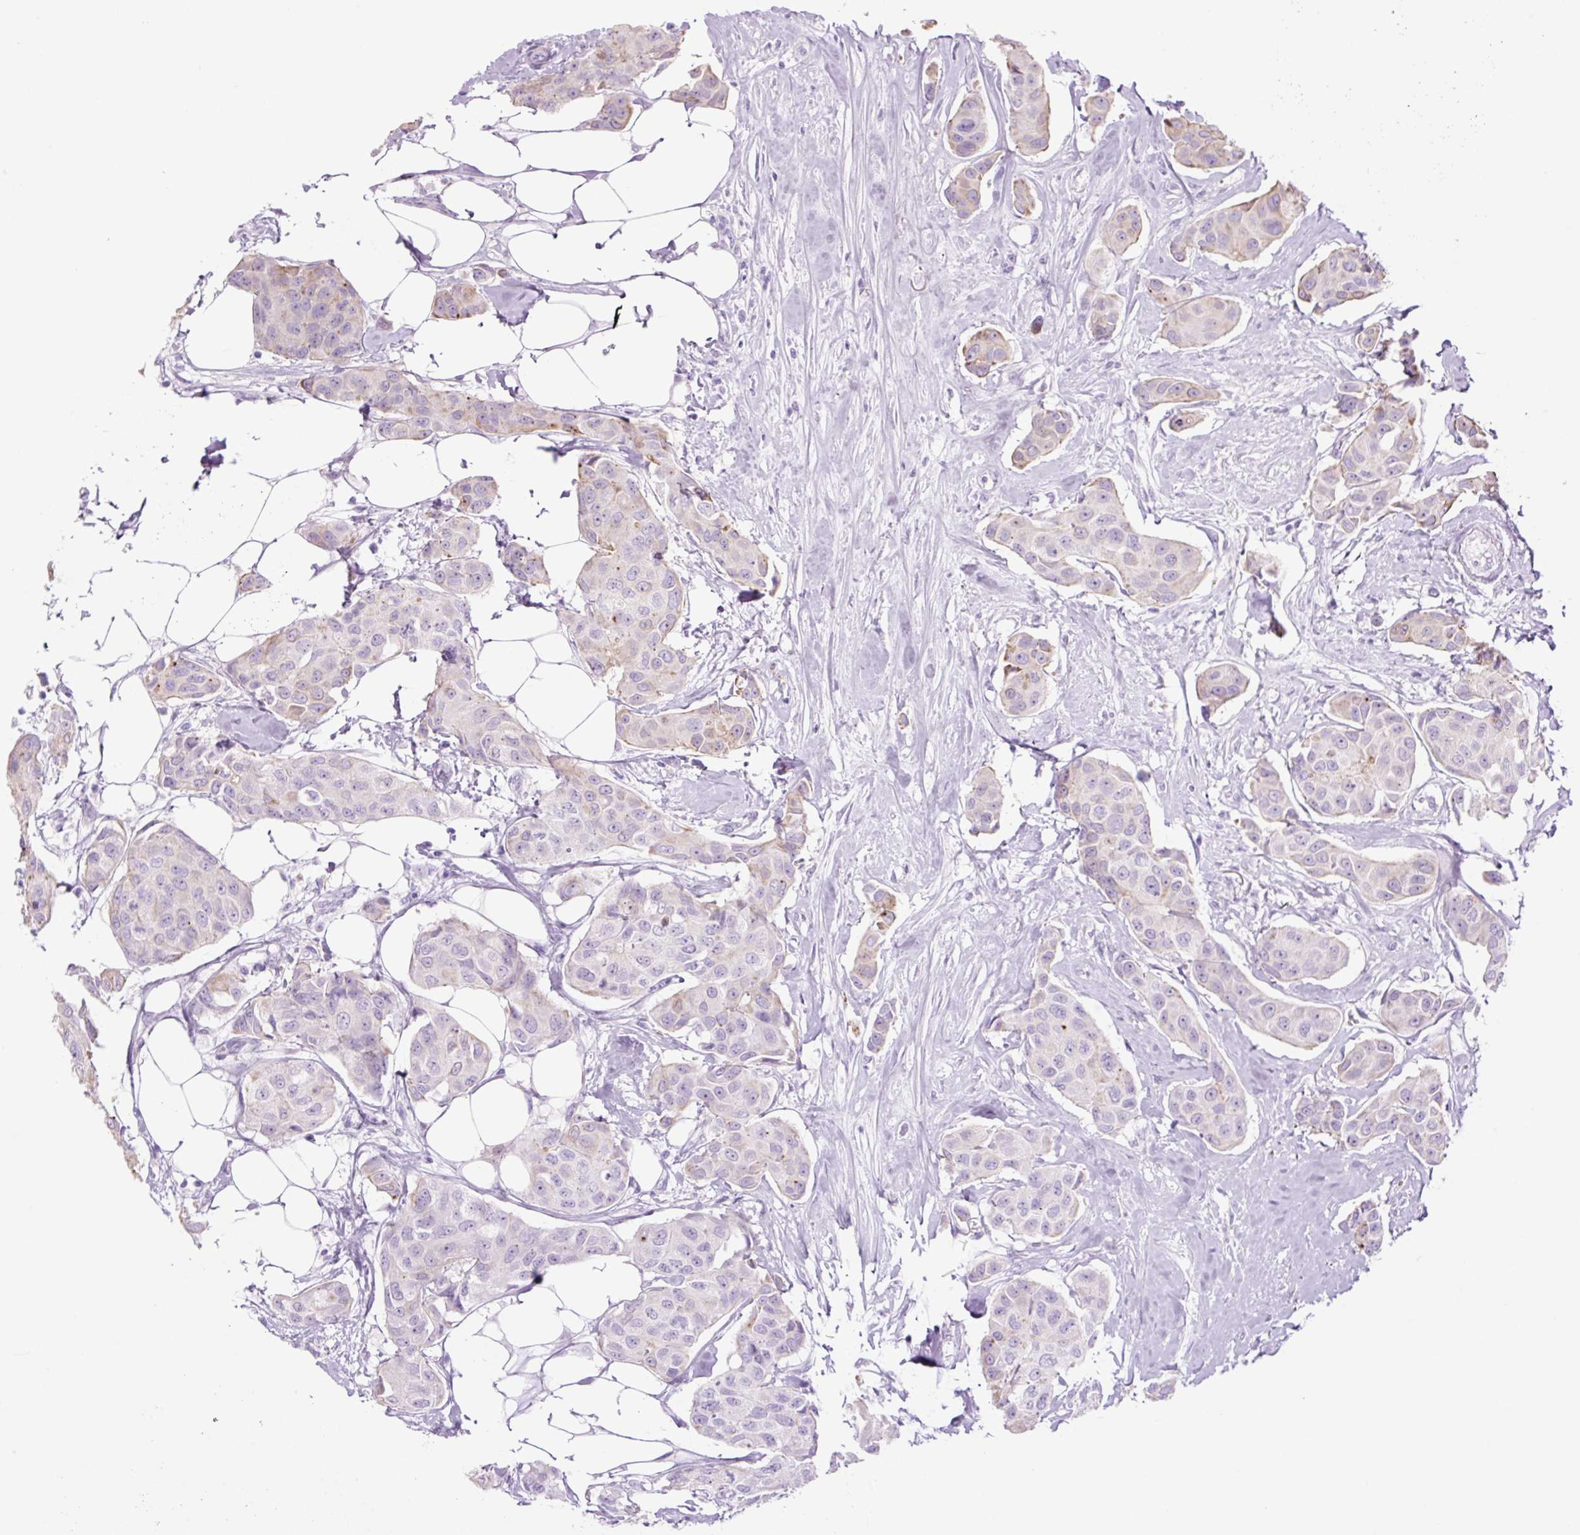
{"staining": {"intensity": "weak", "quantity": "<25%", "location": "cytoplasmic/membranous"}, "tissue": "breast cancer", "cell_type": "Tumor cells", "image_type": "cancer", "snomed": [{"axis": "morphology", "description": "Duct carcinoma"}, {"axis": "topography", "description": "Breast"}, {"axis": "topography", "description": "Lymph node"}], "caption": "This is an IHC image of human breast intraductal carcinoma. There is no positivity in tumor cells.", "gene": "TFF2", "patient": {"sex": "female", "age": 80}}